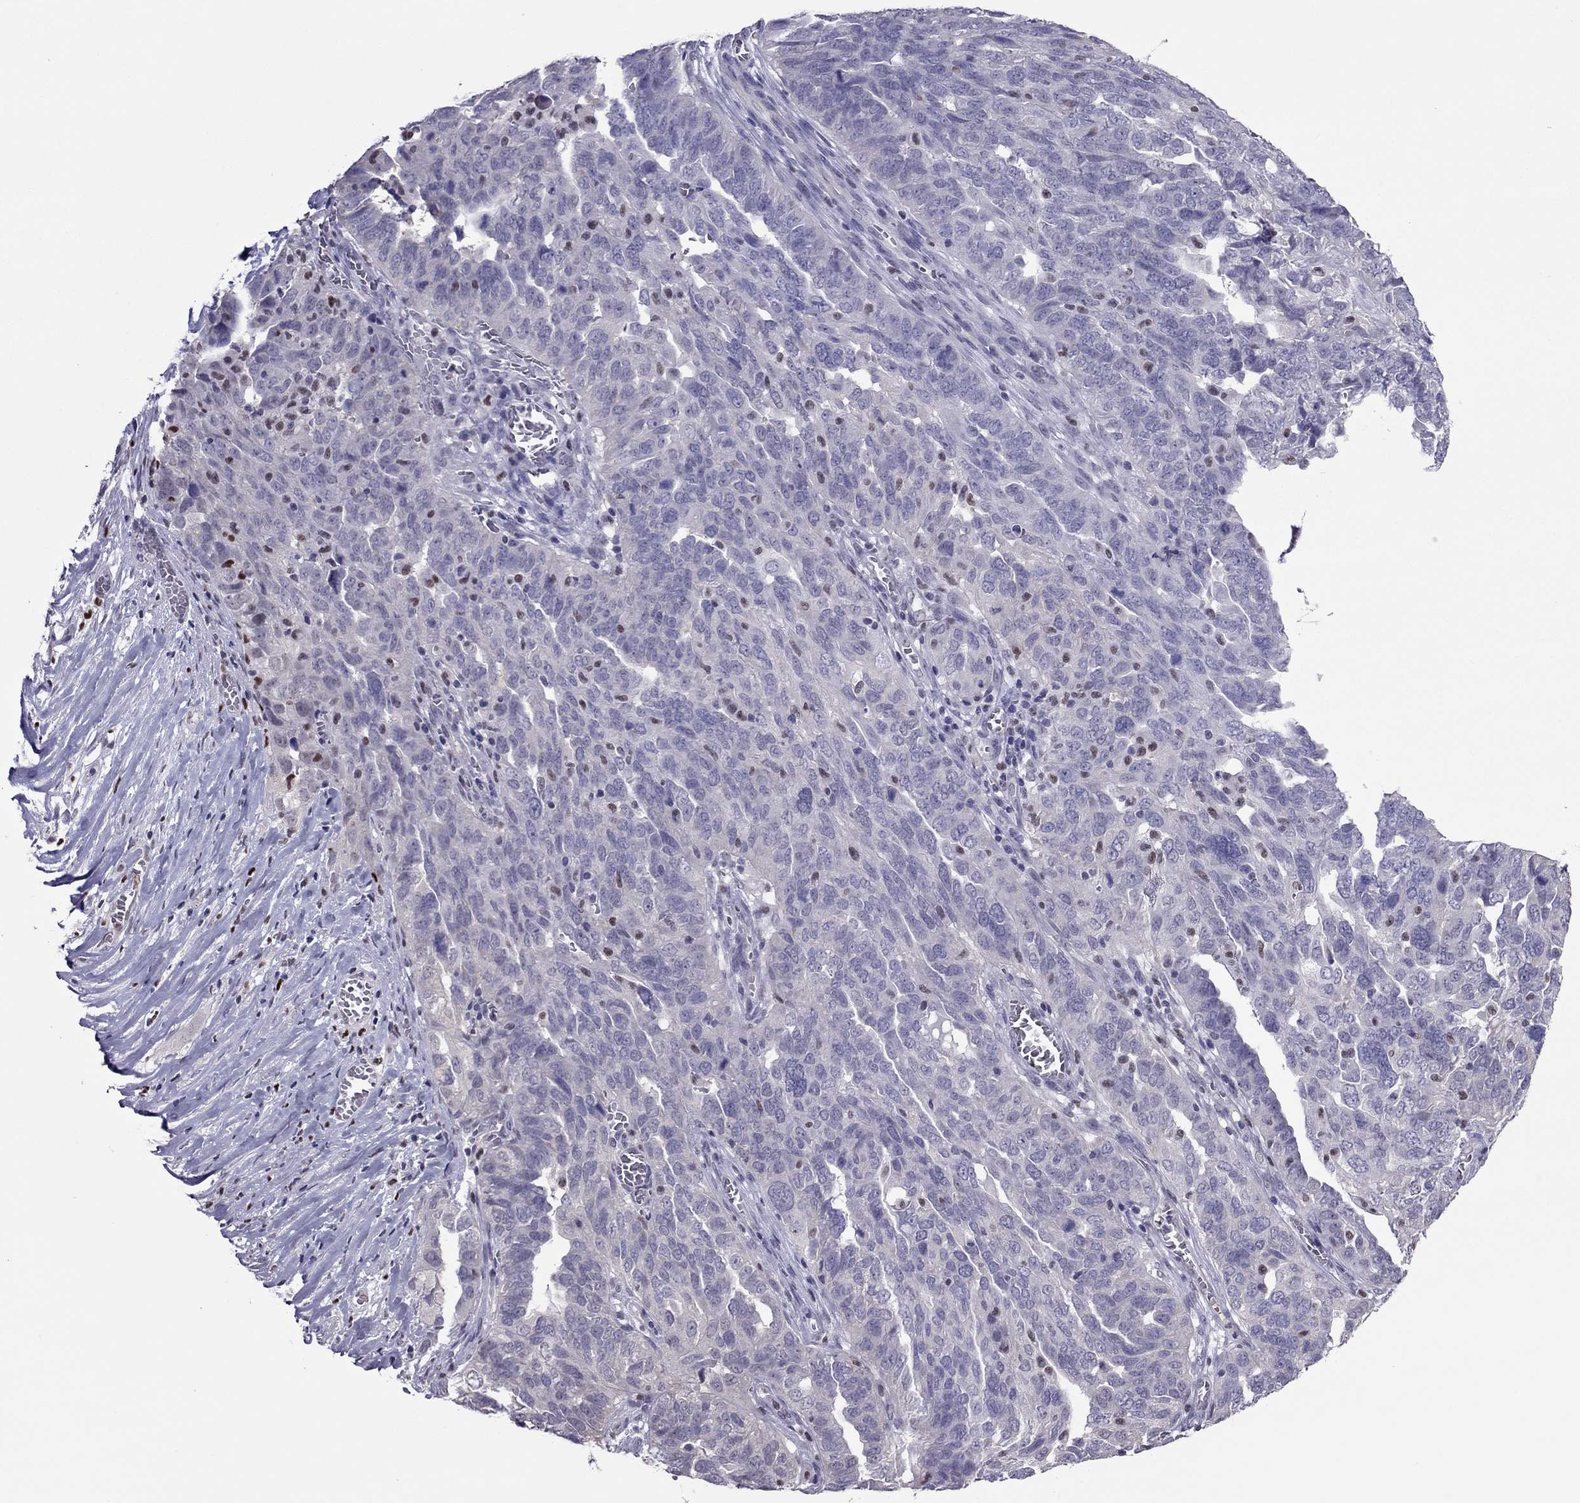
{"staining": {"intensity": "negative", "quantity": "none", "location": "none"}, "tissue": "ovarian cancer", "cell_type": "Tumor cells", "image_type": "cancer", "snomed": [{"axis": "morphology", "description": "Carcinoma, endometroid"}, {"axis": "topography", "description": "Soft tissue"}, {"axis": "topography", "description": "Ovary"}], "caption": "Ovarian endometroid carcinoma stained for a protein using immunohistochemistry exhibits no expression tumor cells.", "gene": "SPINT3", "patient": {"sex": "female", "age": 52}}